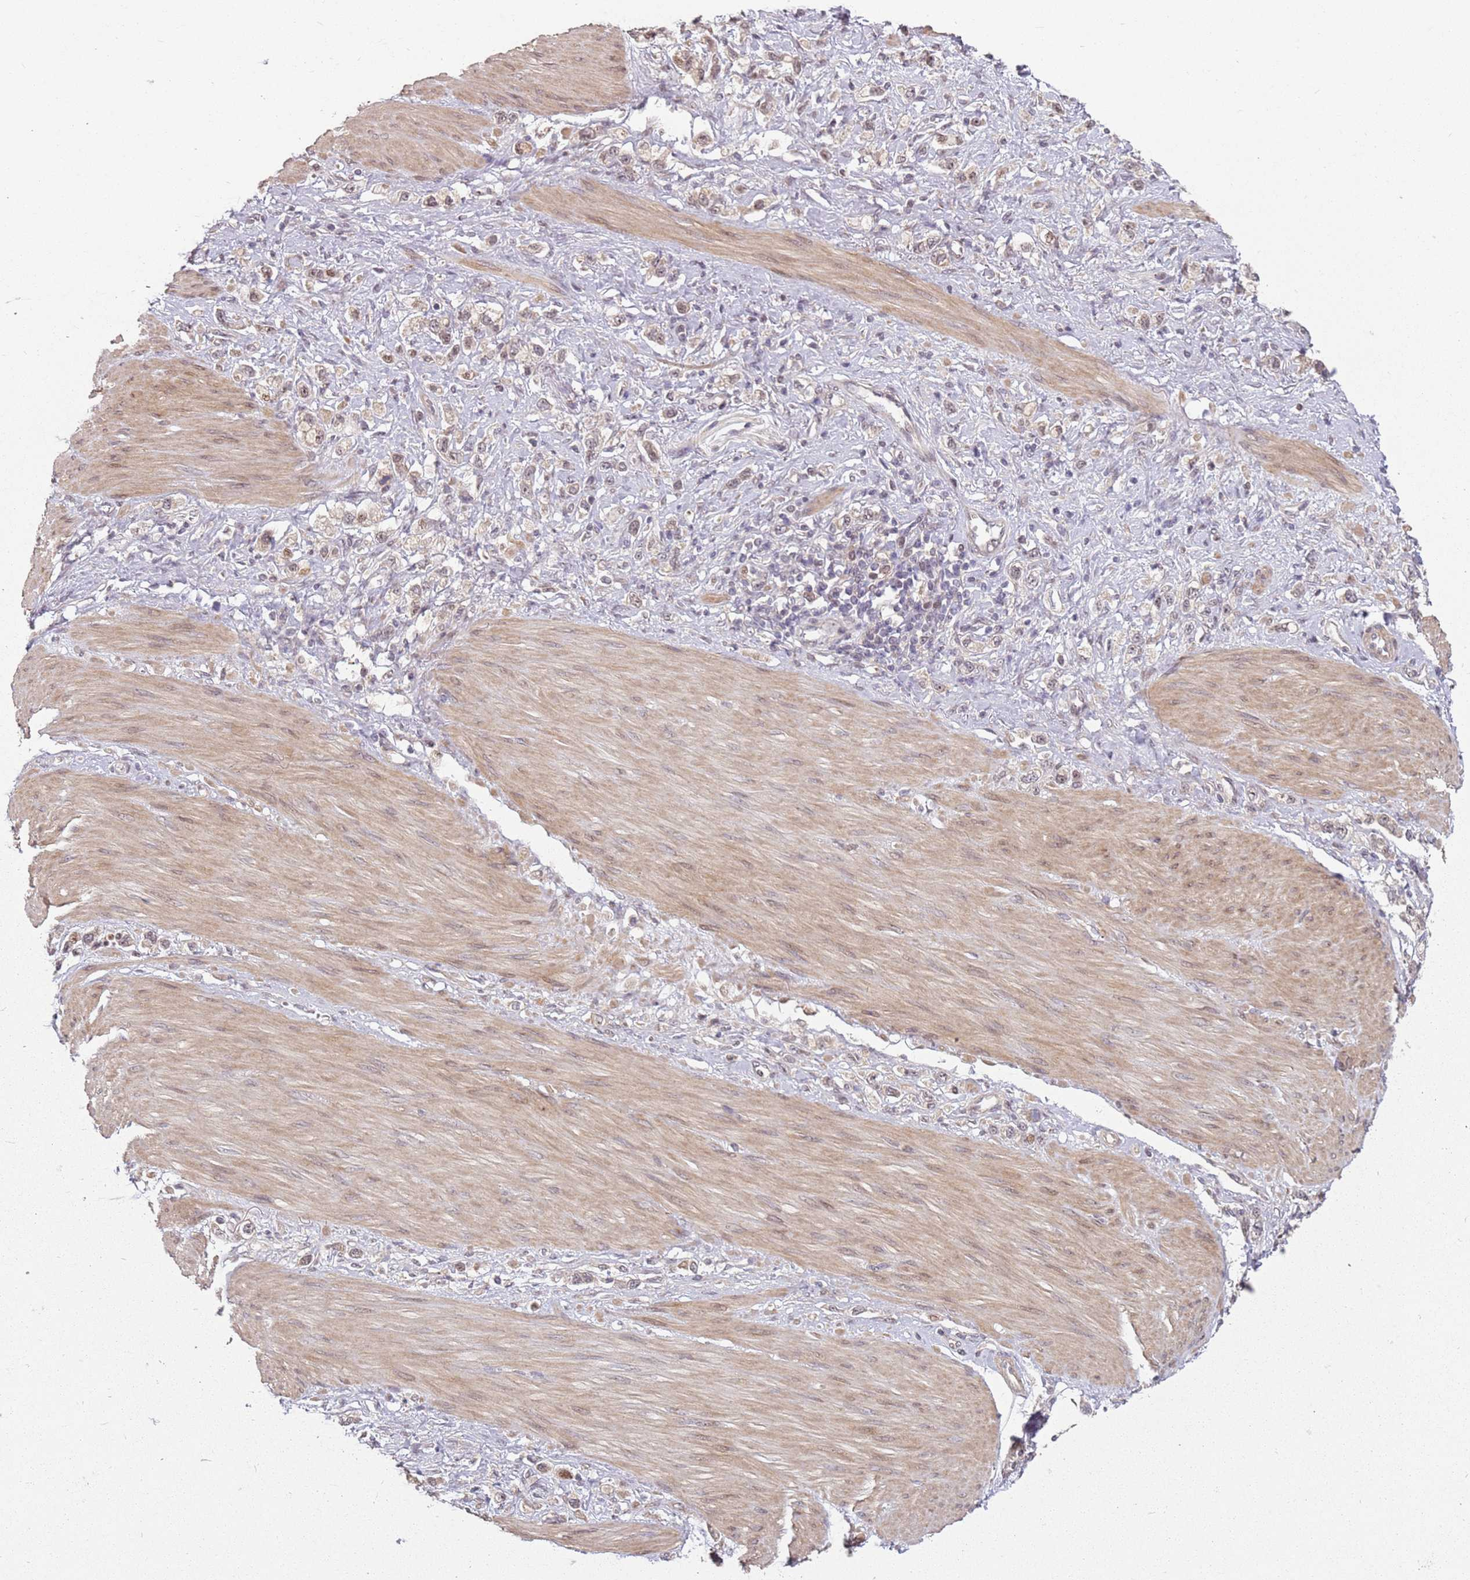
{"staining": {"intensity": "weak", "quantity": ">75%", "location": "nuclear"}, "tissue": "stomach cancer", "cell_type": "Tumor cells", "image_type": "cancer", "snomed": [{"axis": "morphology", "description": "Adenocarcinoma, NOS"}, {"axis": "topography", "description": "Stomach"}], "caption": "There is low levels of weak nuclear staining in tumor cells of adenocarcinoma (stomach), as demonstrated by immunohistochemical staining (brown color).", "gene": "CHURC1", "patient": {"sex": "female", "age": 65}}